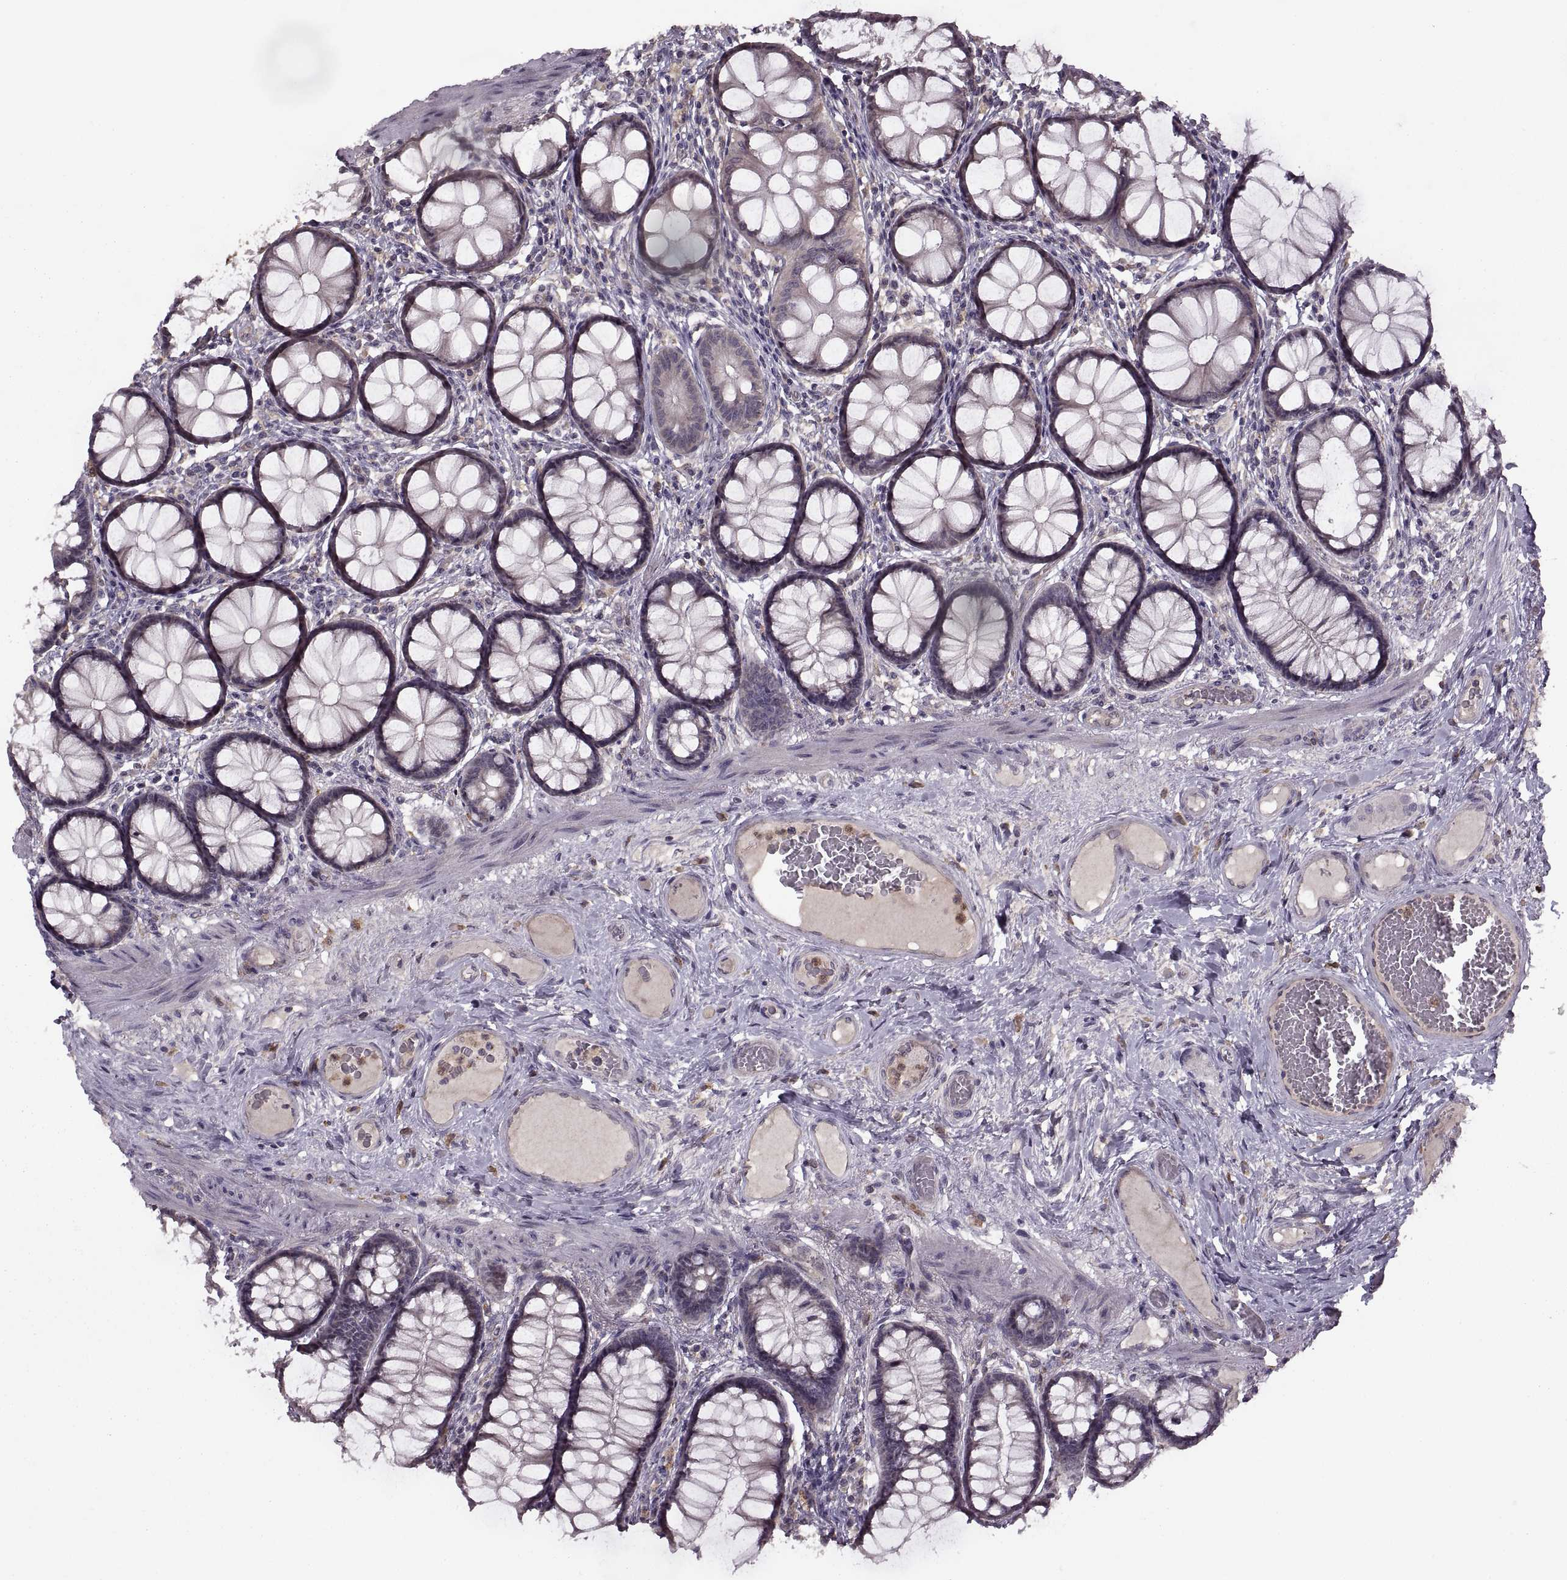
{"staining": {"intensity": "negative", "quantity": "none", "location": "none"}, "tissue": "colon", "cell_type": "Endothelial cells", "image_type": "normal", "snomed": [{"axis": "morphology", "description": "Normal tissue, NOS"}, {"axis": "topography", "description": "Colon"}], "caption": "IHC micrograph of normal colon stained for a protein (brown), which reveals no expression in endothelial cells.", "gene": "PIERCE1", "patient": {"sex": "female", "age": 65}}